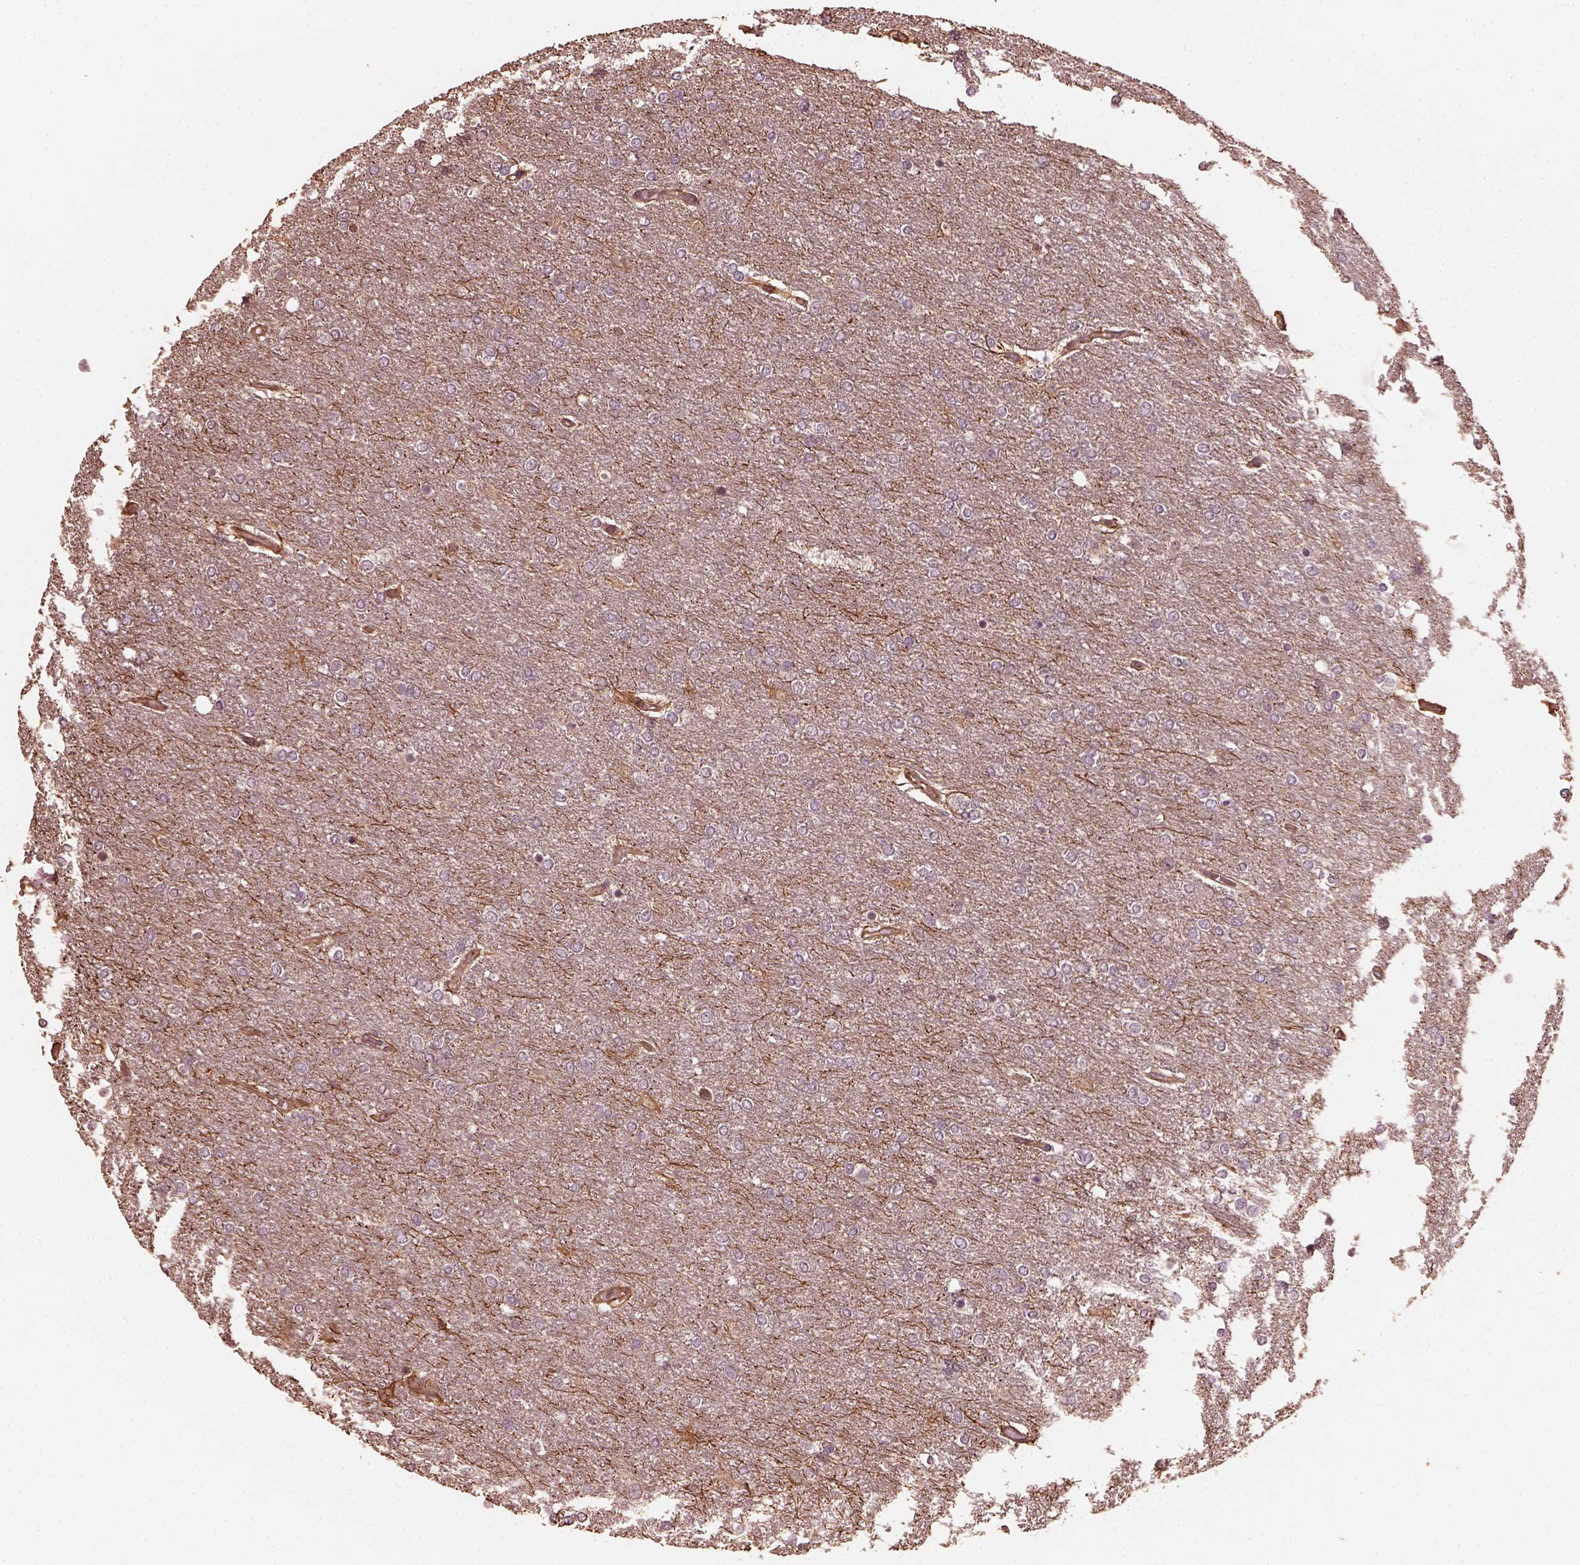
{"staining": {"intensity": "negative", "quantity": "none", "location": "none"}, "tissue": "glioma", "cell_type": "Tumor cells", "image_type": "cancer", "snomed": [{"axis": "morphology", "description": "Glioma, malignant, High grade"}, {"axis": "topography", "description": "Brain"}], "caption": "Immunohistochemistry (IHC) image of human glioma stained for a protein (brown), which demonstrates no staining in tumor cells.", "gene": "GTPBP1", "patient": {"sex": "female", "age": 61}}